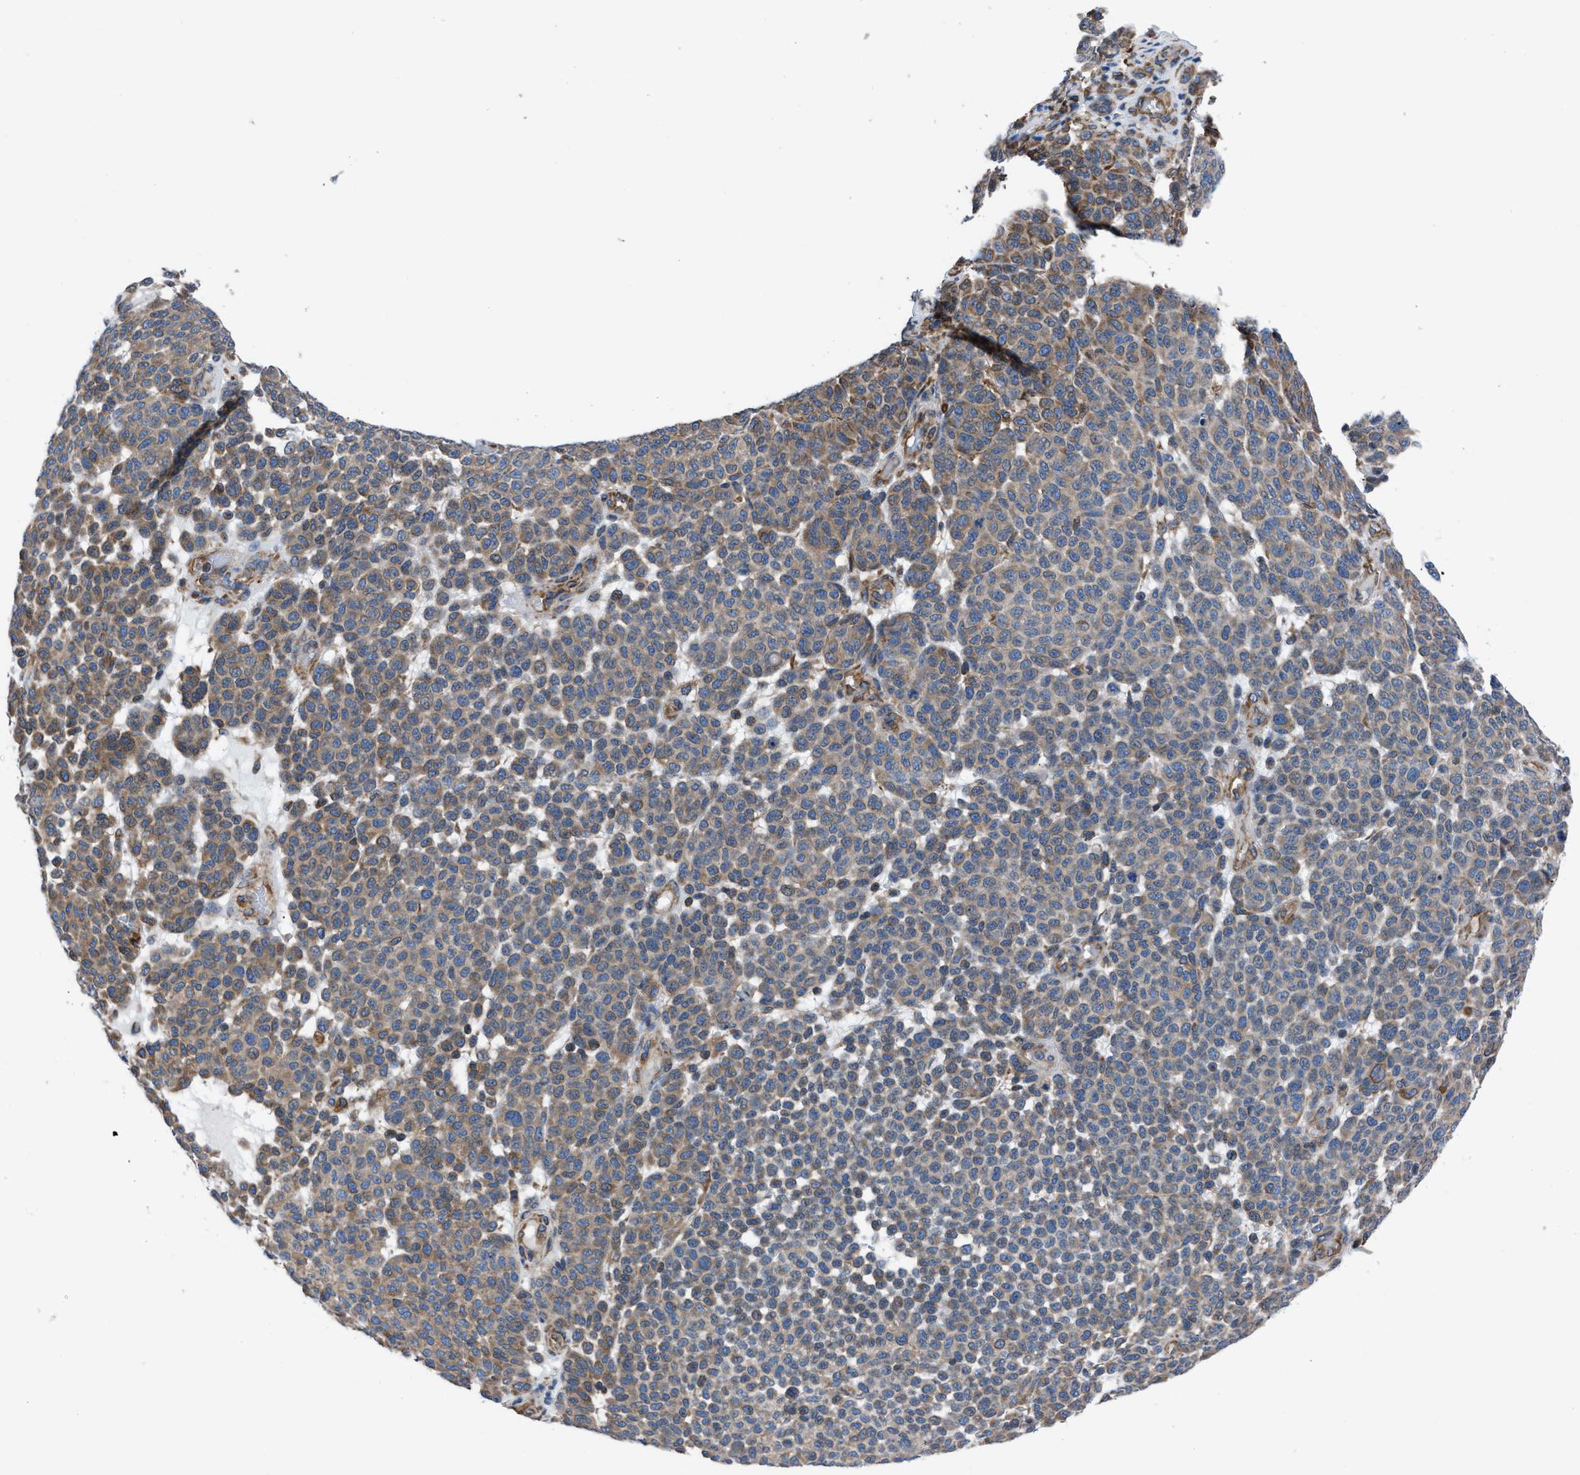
{"staining": {"intensity": "weak", "quantity": ">75%", "location": "cytoplasmic/membranous"}, "tissue": "melanoma", "cell_type": "Tumor cells", "image_type": "cancer", "snomed": [{"axis": "morphology", "description": "Malignant melanoma, NOS"}, {"axis": "topography", "description": "Skin"}], "caption": "IHC (DAB) staining of human malignant melanoma demonstrates weak cytoplasmic/membranous protein staining in about >75% of tumor cells.", "gene": "DMAC1", "patient": {"sex": "male", "age": 59}}